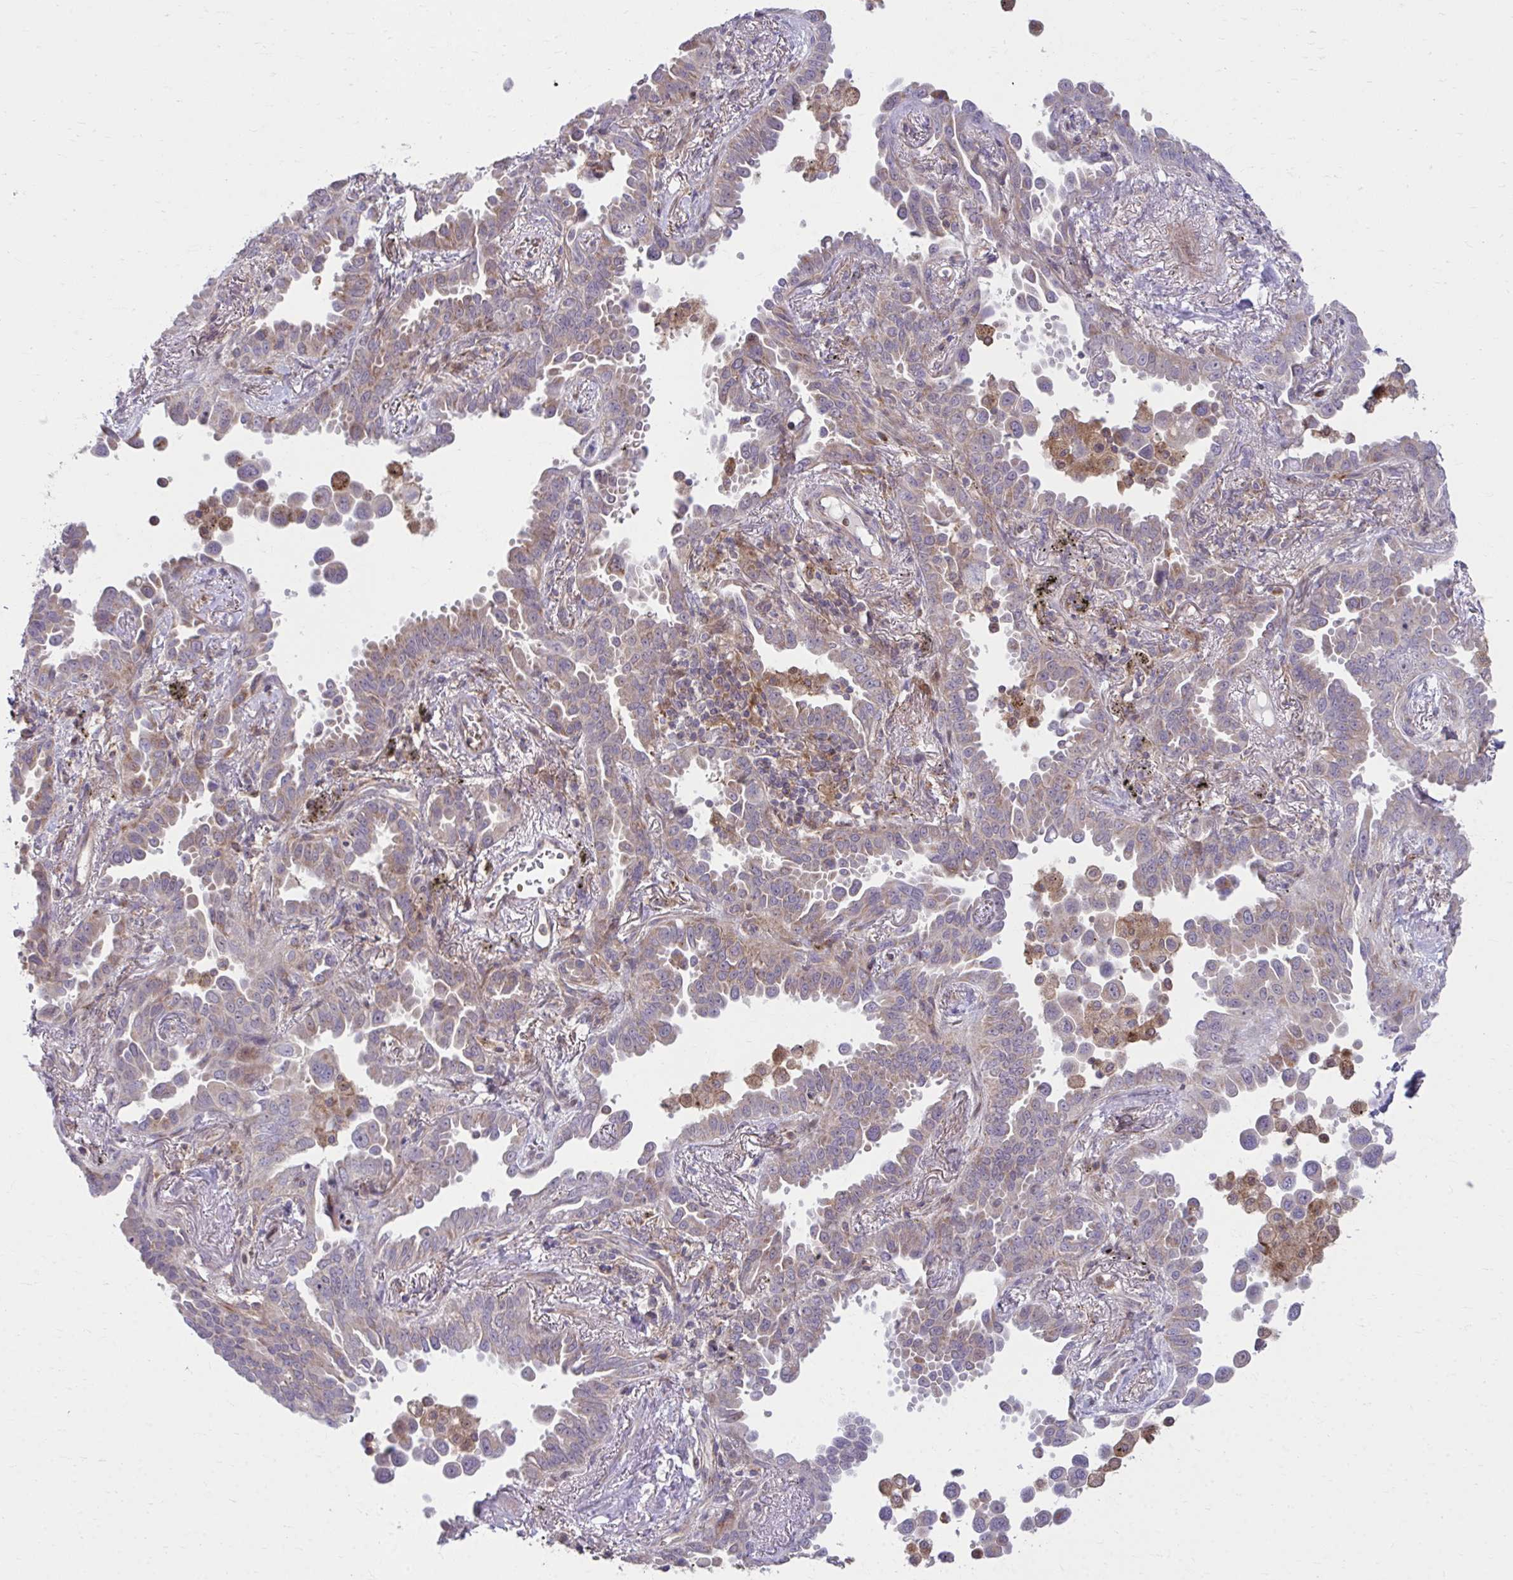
{"staining": {"intensity": "weak", "quantity": ">75%", "location": "cytoplasmic/membranous"}, "tissue": "lung cancer", "cell_type": "Tumor cells", "image_type": "cancer", "snomed": [{"axis": "morphology", "description": "Adenocarcinoma, NOS"}, {"axis": "topography", "description": "Lung"}], "caption": "Immunohistochemical staining of human adenocarcinoma (lung) shows low levels of weak cytoplasmic/membranous expression in approximately >75% of tumor cells.", "gene": "C16orf54", "patient": {"sex": "male", "age": 67}}